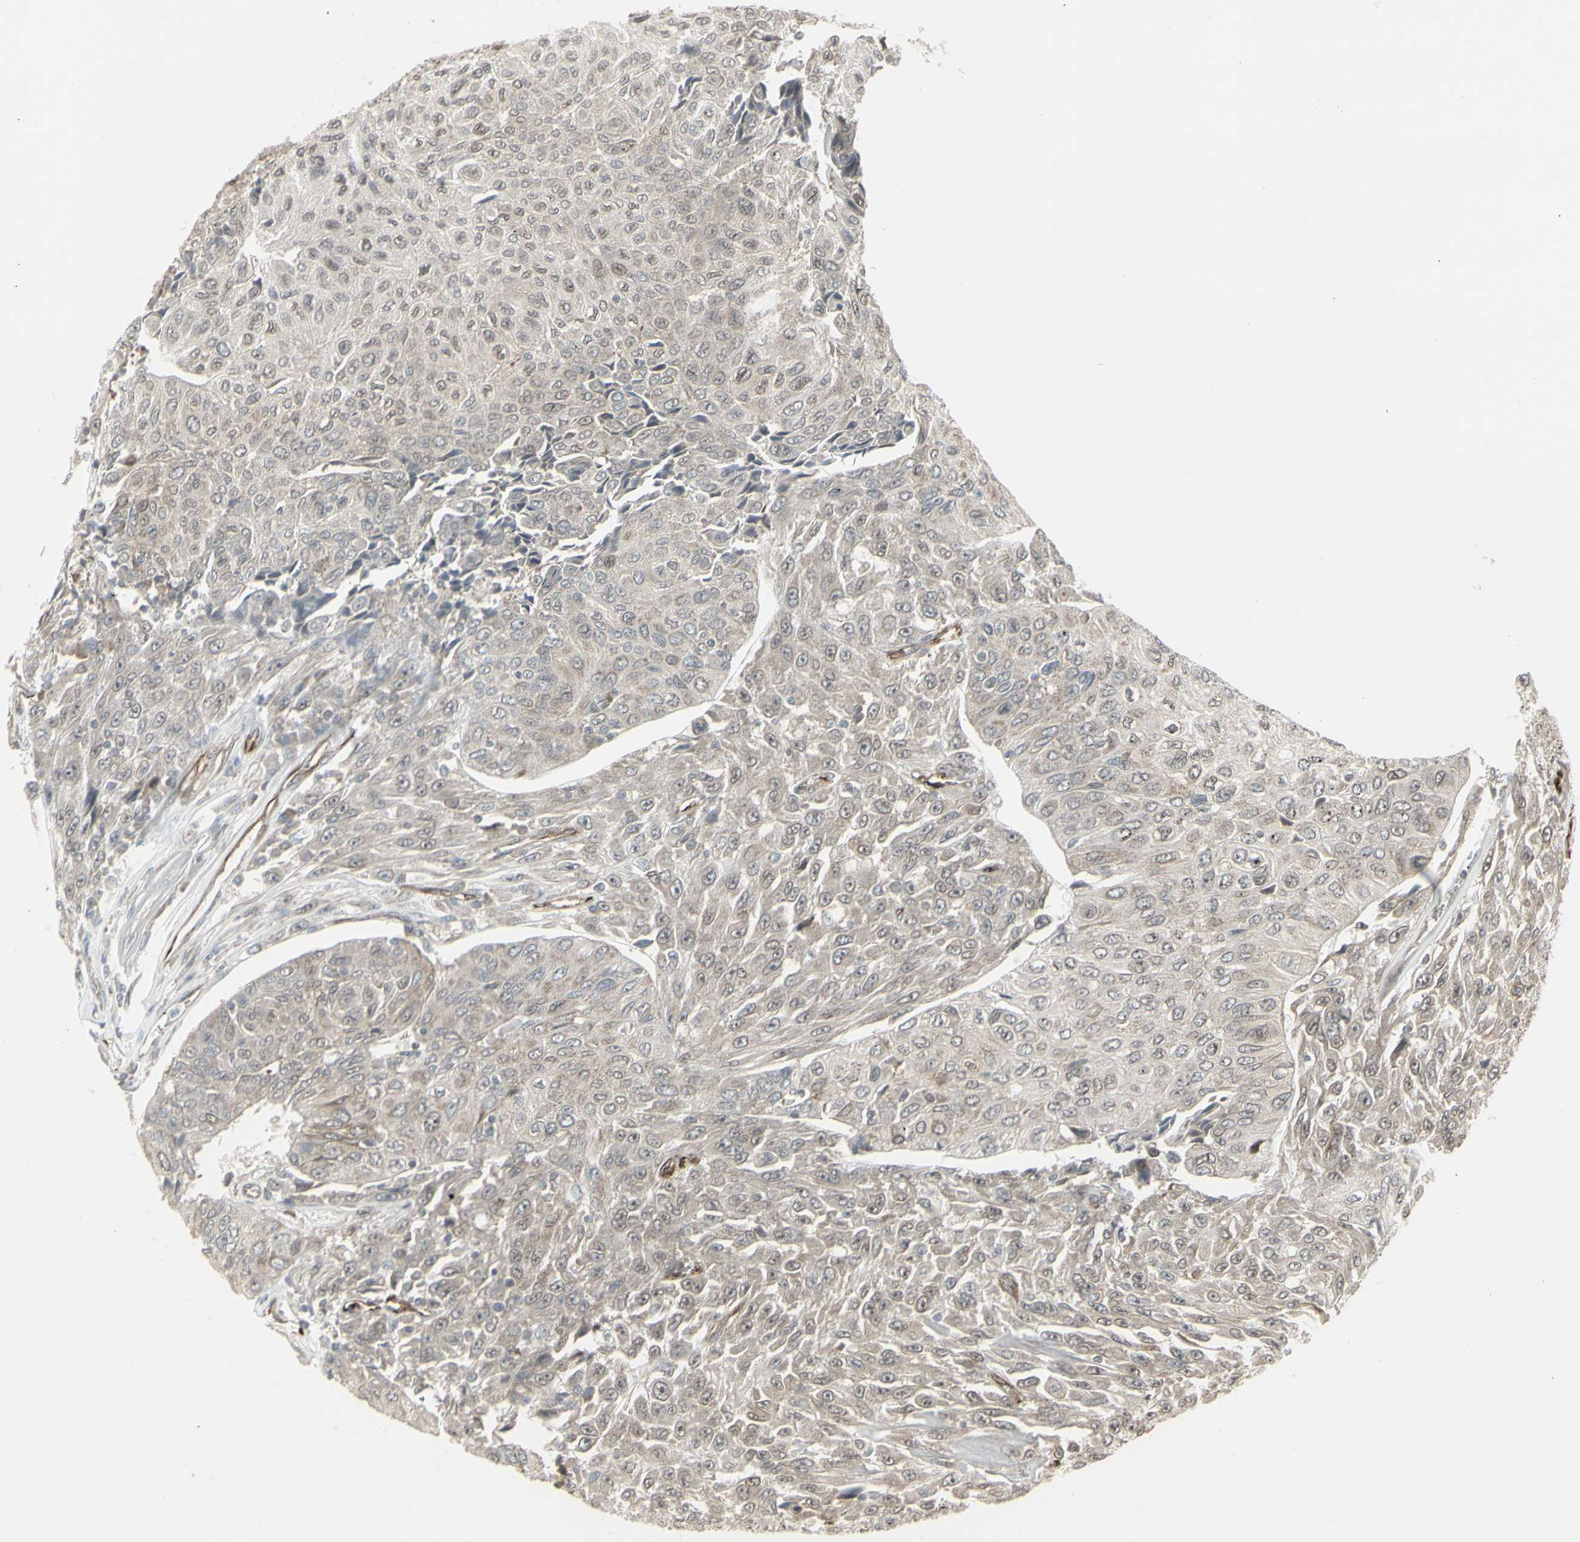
{"staining": {"intensity": "weak", "quantity": "<25%", "location": "cytoplasmic/membranous,nuclear"}, "tissue": "urothelial cancer", "cell_type": "Tumor cells", "image_type": "cancer", "snomed": [{"axis": "morphology", "description": "Urothelial carcinoma, High grade"}, {"axis": "topography", "description": "Urinary bladder"}], "caption": "The immunohistochemistry (IHC) photomicrograph has no significant expression in tumor cells of high-grade urothelial carcinoma tissue.", "gene": "DTX3L", "patient": {"sex": "male", "age": 66}}